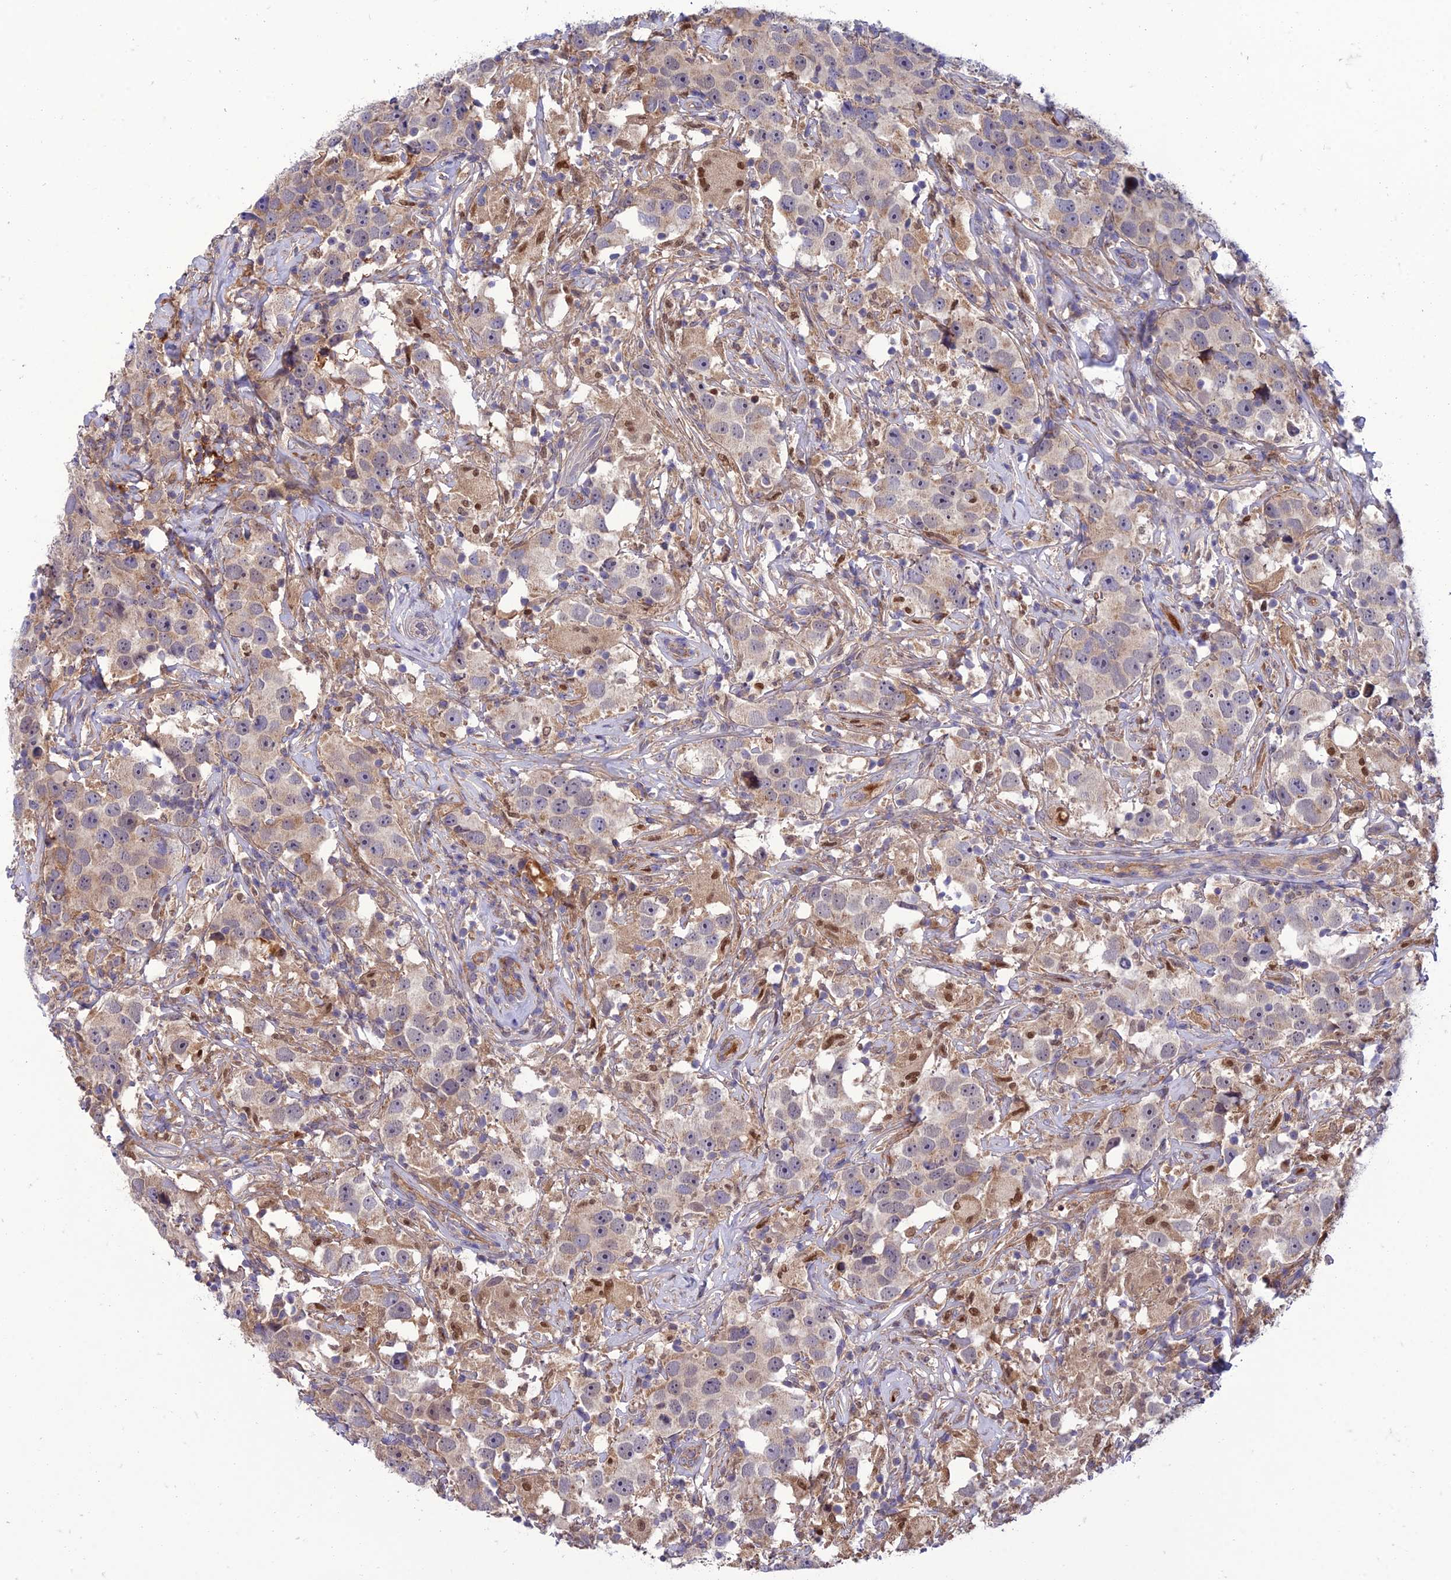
{"staining": {"intensity": "weak", "quantity": "25%-75%", "location": "cytoplasmic/membranous"}, "tissue": "testis cancer", "cell_type": "Tumor cells", "image_type": "cancer", "snomed": [{"axis": "morphology", "description": "Seminoma, NOS"}, {"axis": "topography", "description": "Testis"}], "caption": "Testis seminoma stained with IHC demonstrates weak cytoplasmic/membranous expression in approximately 25%-75% of tumor cells. The staining was performed using DAB (3,3'-diaminobenzidine) to visualize the protein expression in brown, while the nuclei were stained in blue with hematoxylin (Magnification: 20x).", "gene": "IRAK3", "patient": {"sex": "male", "age": 49}}